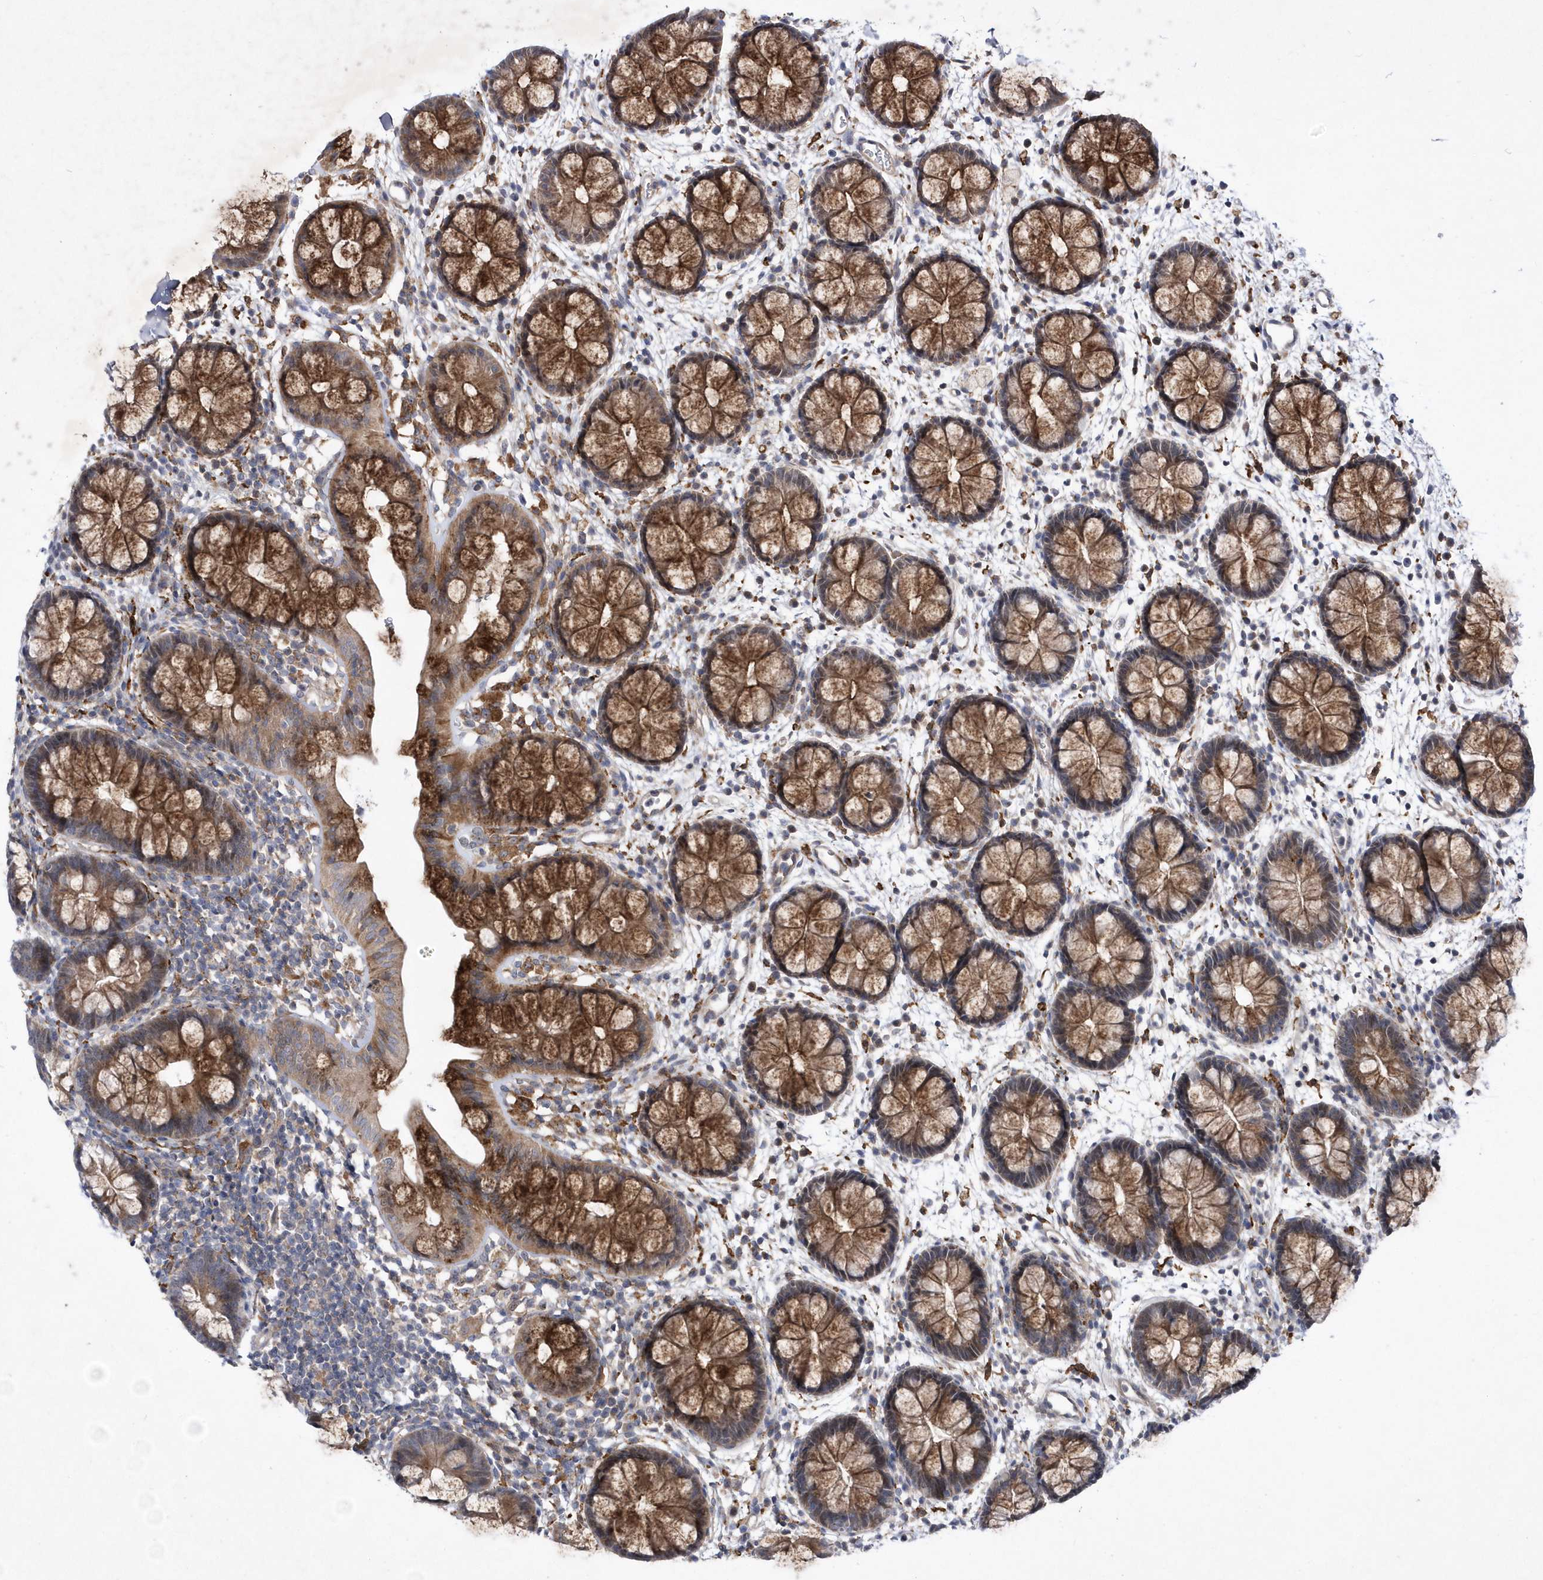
{"staining": {"intensity": "moderate", "quantity": ">75%", "location": "cytoplasmic/membranous"}, "tissue": "rectum", "cell_type": "Glandular cells", "image_type": "normal", "snomed": [{"axis": "morphology", "description": "Normal tissue, NOS"}, {"axis": "topography", "description": "Rectum"}], "caption": "Immunohistochemical staining of unremarkable rectum demonstrates medium levels of moderate cytoplasmic/membranous staining in about >75% of glandular cells.", "gene": "LONRF2", "patient": {"sex": "female", "age": 24}}